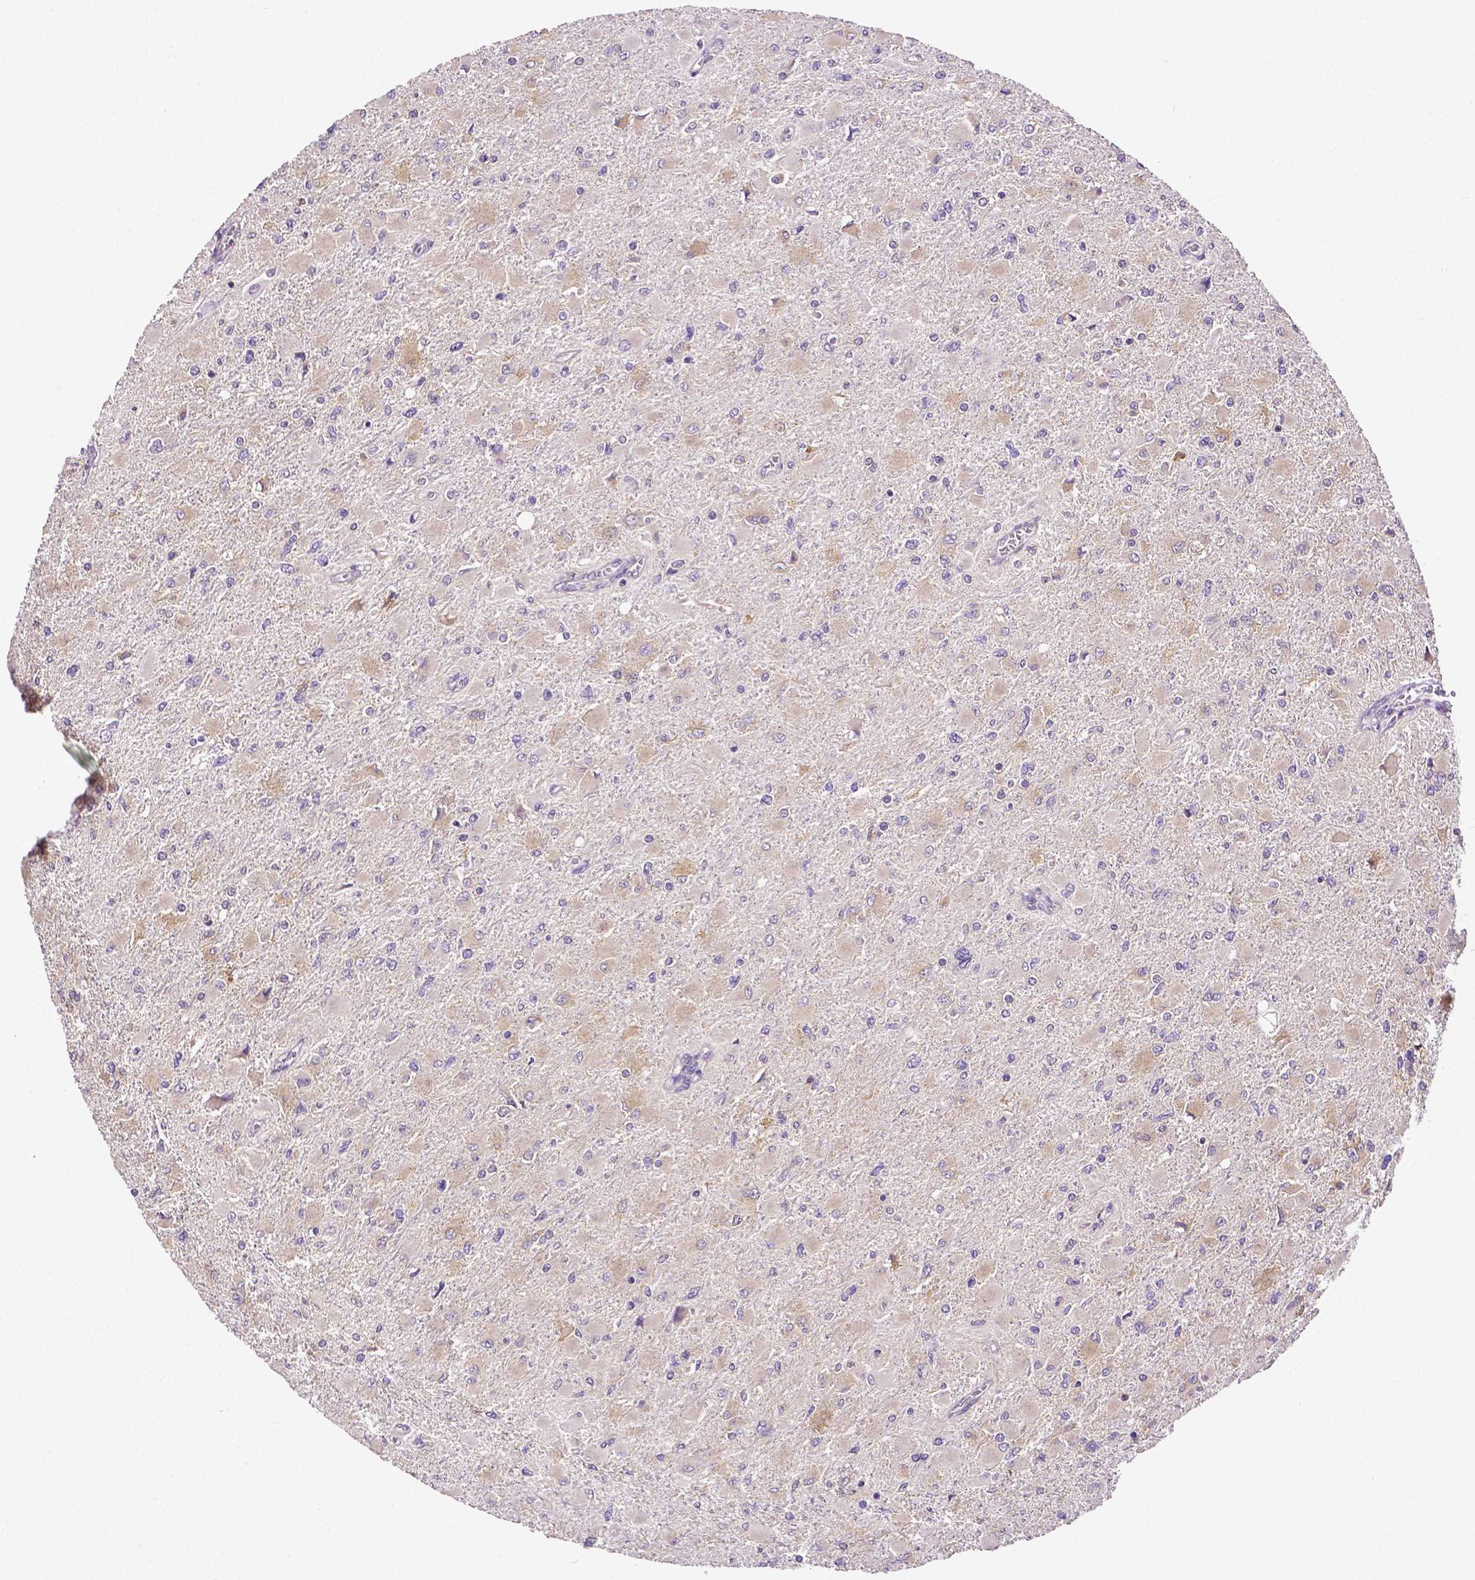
{"staining": {"intensity": "negative", "quantity": "none", "location": "none"}, "tissue": "glioma", "cell_type": "Tumor cells", "image_type": "cancer", "snomed": [{"axis": "morphology", "description": "Glioma, malignant, High grade"}, {"axis": "topography", "description": "Cerebral cortex"}], "caption": "Immunohistochemistry image of neoplastic tissue: malignant glioma (high-grade) stained with DAB exhibits no significant protein expression in tumor cells.", "gene": "DICER1", "patient": {"sex": "female", "age": 36}}